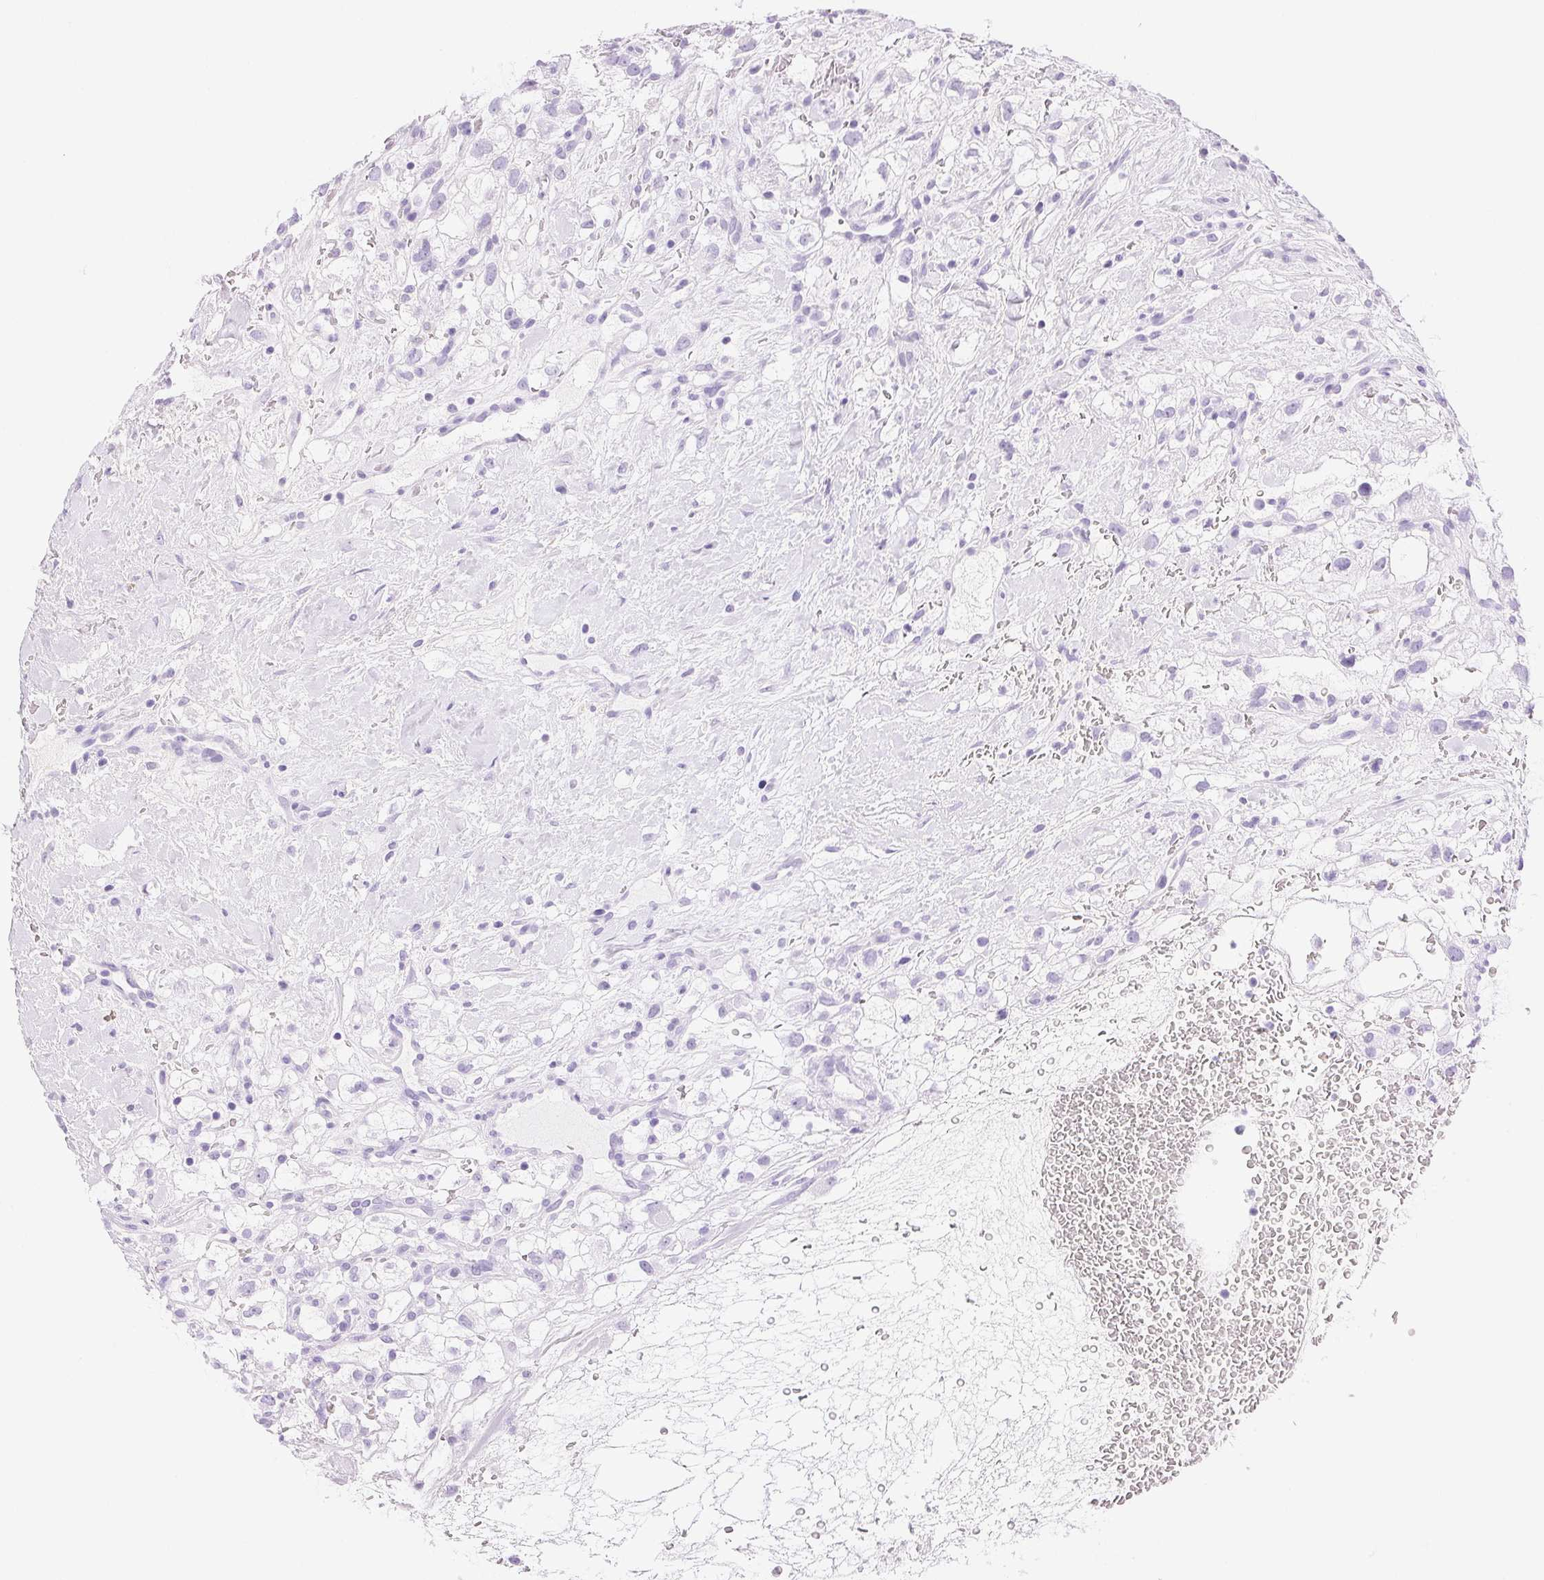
{"staining": {"intensity": "negative", "quantity": "none", "location": "none"}, "tissue": "renal cancer", "cell_type": "Tumor cells", "image_type": "cancer", "snomed": [{"axis": "morphology", "description": "Adenocarcinoma, NOS"}, {"axis": "topography", "description": "Kidney"}], "caption": "Immunohistochemistry of renal cancer exhibits no expression in tumor cells.", "gene": "TEKT1", "patient": {"sex": "male", "age": 59}}